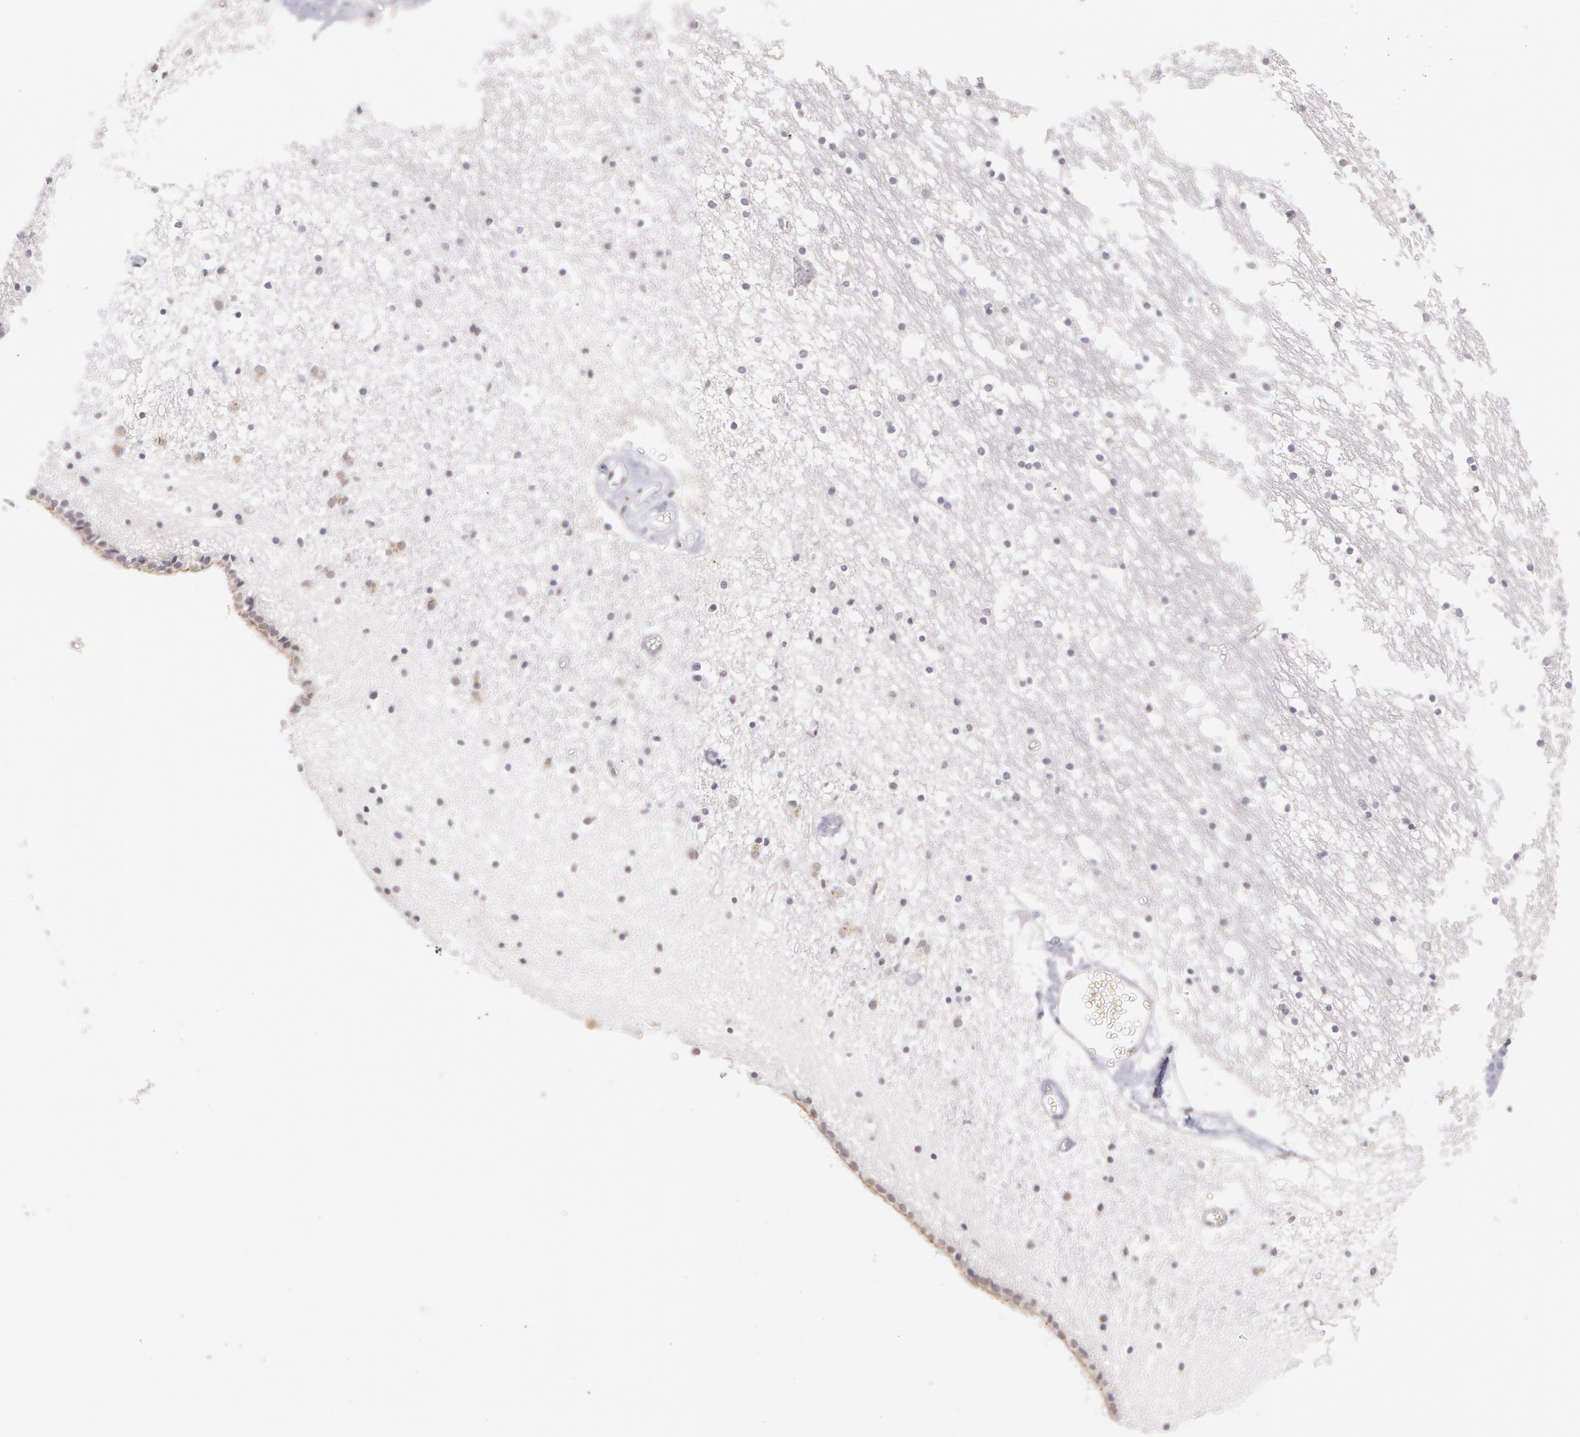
{"staining": {"intensity": "negative", "quantity": "none", "location": "none"}, "tissue": "caudate", "cell_type": "Glial cells", "image_type": "normal", "snomed": [{"axis": "morphology", "description": "Normal tissue, NOS"}, {"axis": "topography", "description": "Lateral ventricle wall"}], "caption": "This is an IHC photomicrograph of normal human caudate. There is no positivity in glial cells.", "gene": "LBP", "patient": {"sex": "male", "age": 45}}